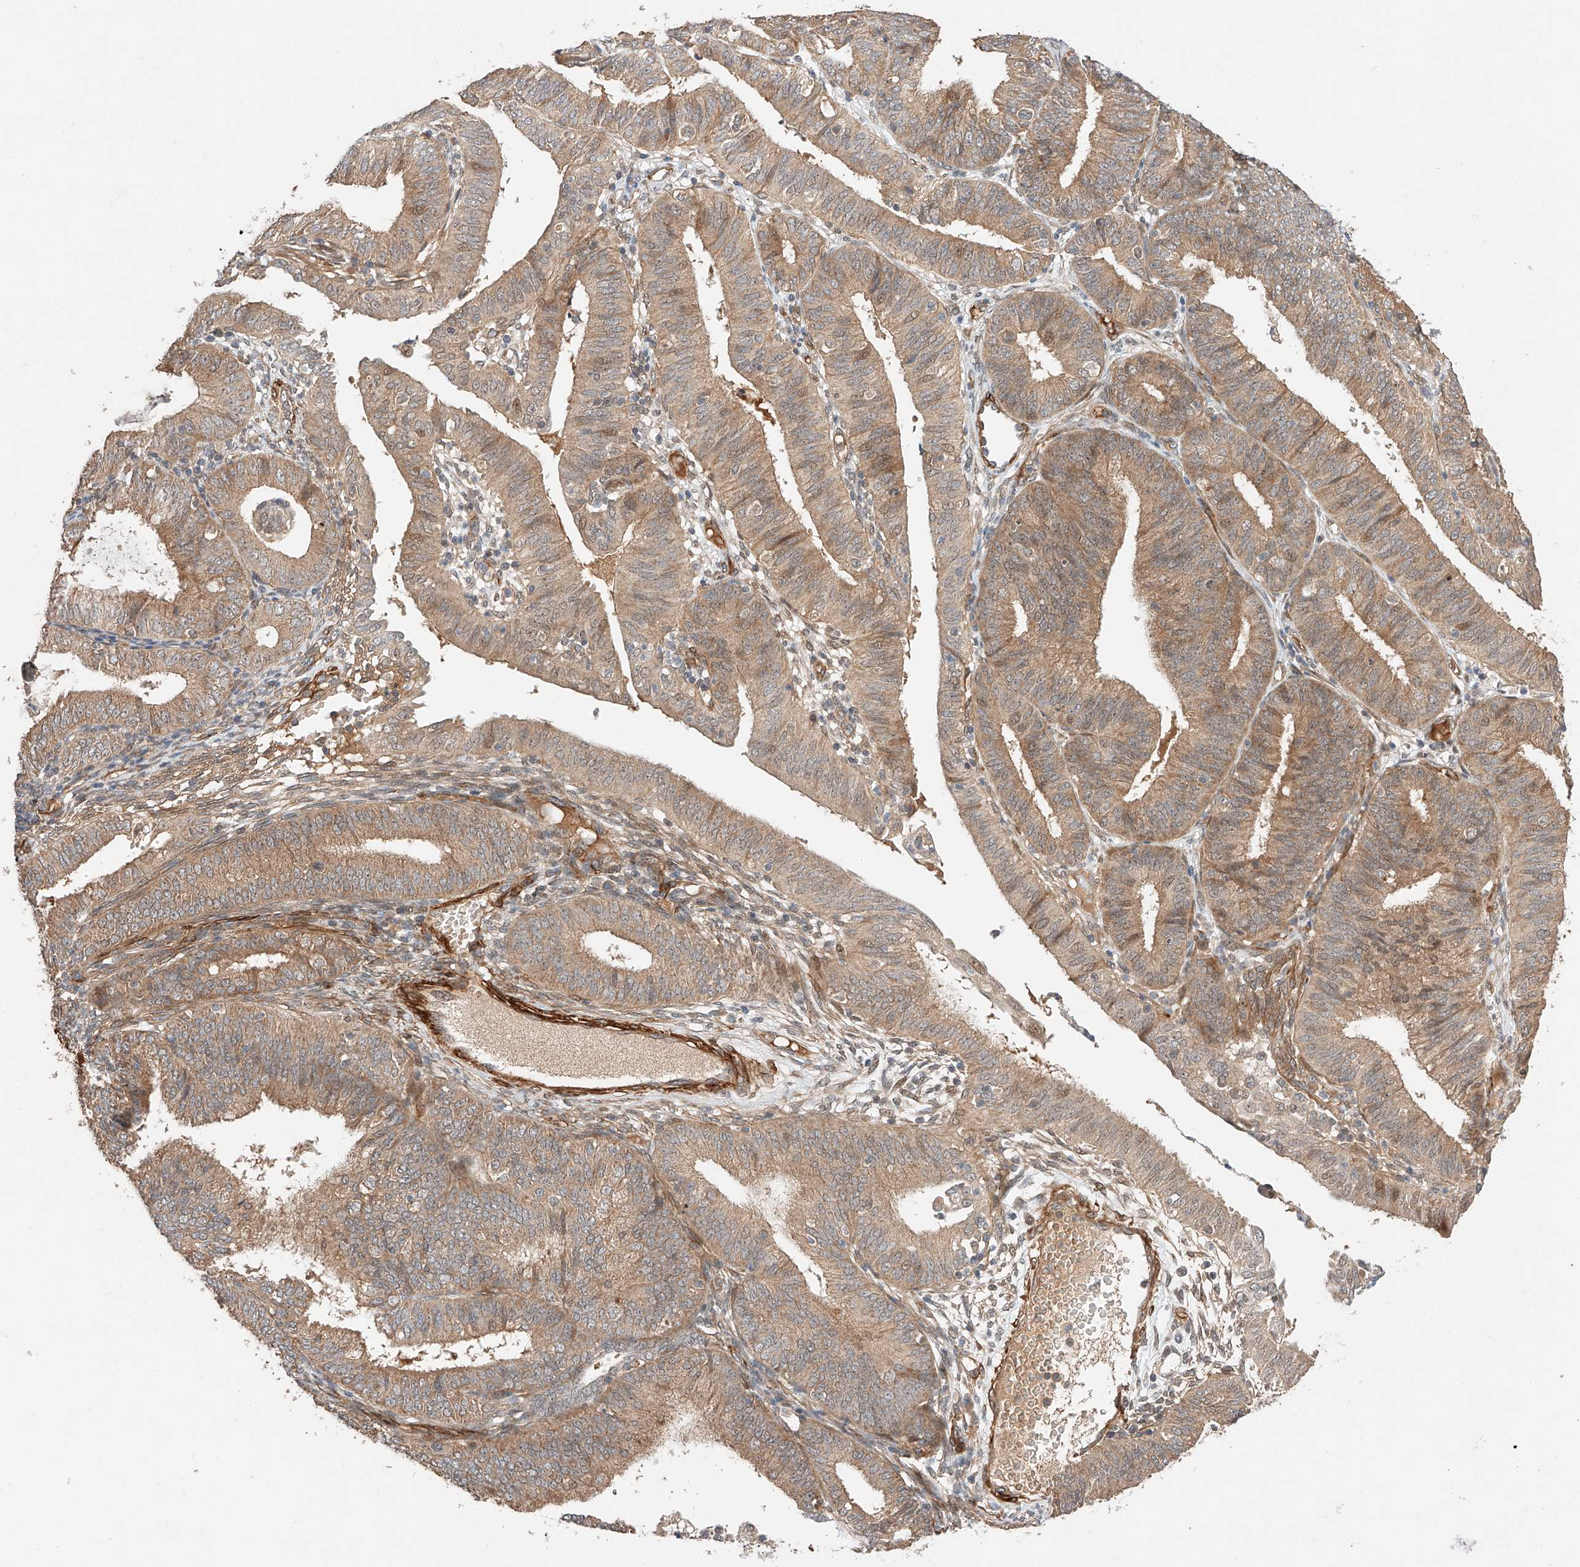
{"staining": {"intensity": "moderate", "quantity": ">75%", "location": "cytoplasmic/membranous"}, "tissue": "endometrial cancer", "cell_type": "Tumor cells", "image_type": "cancer", "snomed": [{"axis": "morphology", "description": "Adenocarcinoma, NOS"}, {"axis": "topography", "description": "Endometrium"}], "caption": "Immunohistochemical staining of human endometrial cancer (adenocarcinoma) shows medium levels of moderate cytoplasmic/membranous protein positivity in approximately >75% of tumor cells.", "gene": "RAB23", "patient": {"sex": "female", "age": 51}}